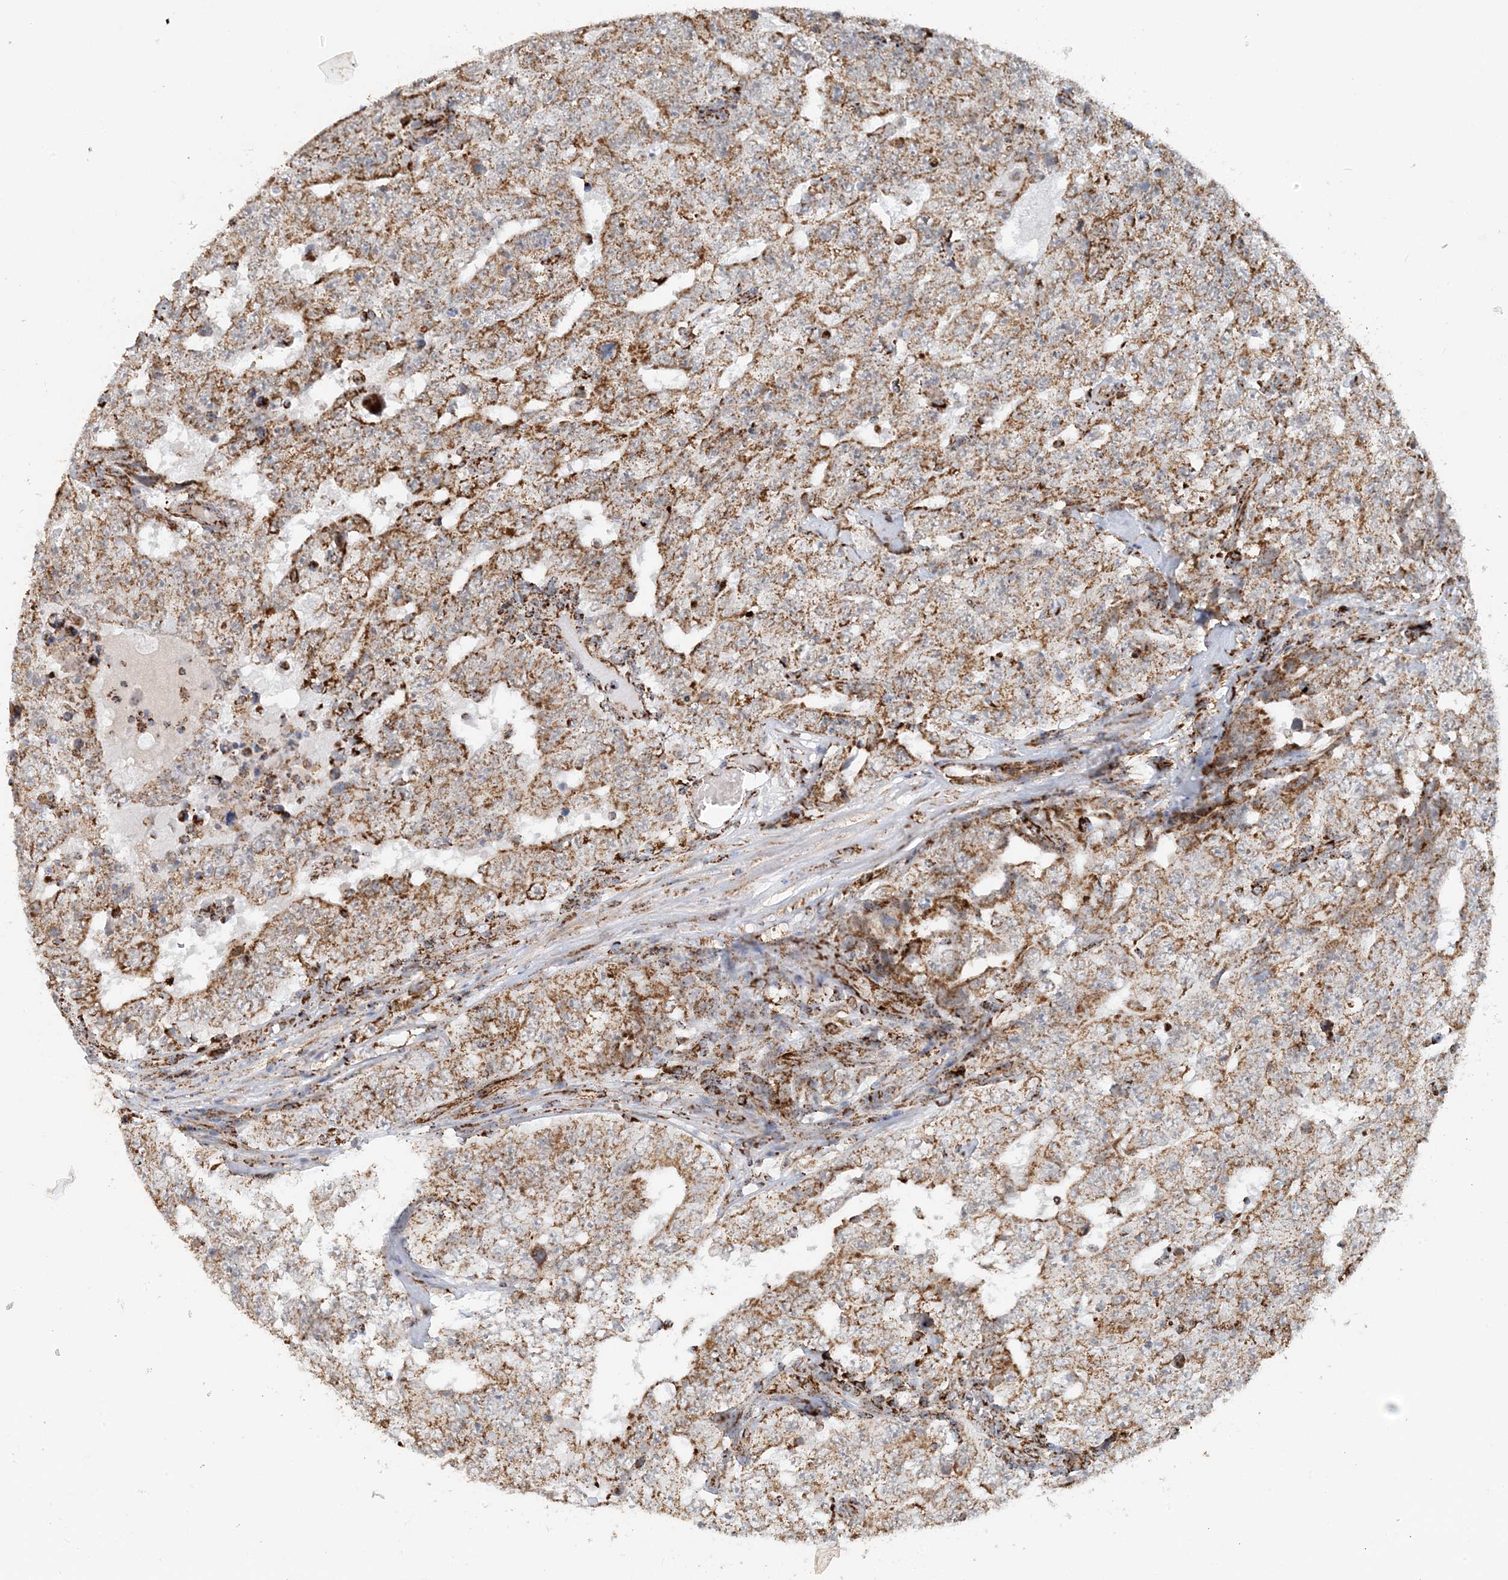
{"staining": {"intensity": "moderate", "quantity": ">75%", "location": "cytoplasmic/membranous"}, "tissue": "testis cancer", "cell_type": "Tumor cells", "image_type": "cancer", "snomed": [{"axis": "morphology", "description": "Carcinoma, Embryonal, NOS"}, {"axis": "topography", "description": "Testis"}], "caption": "The immunohistochemical stain labels moderate cytoplasmic/membranous staining in tumor cells of testis cancer tissue. (DAB IHC, brown staining for protein, blue staining for nuclei).", "gene": "MAN1A1", "patient": {"sex": "male", "age": 26}}